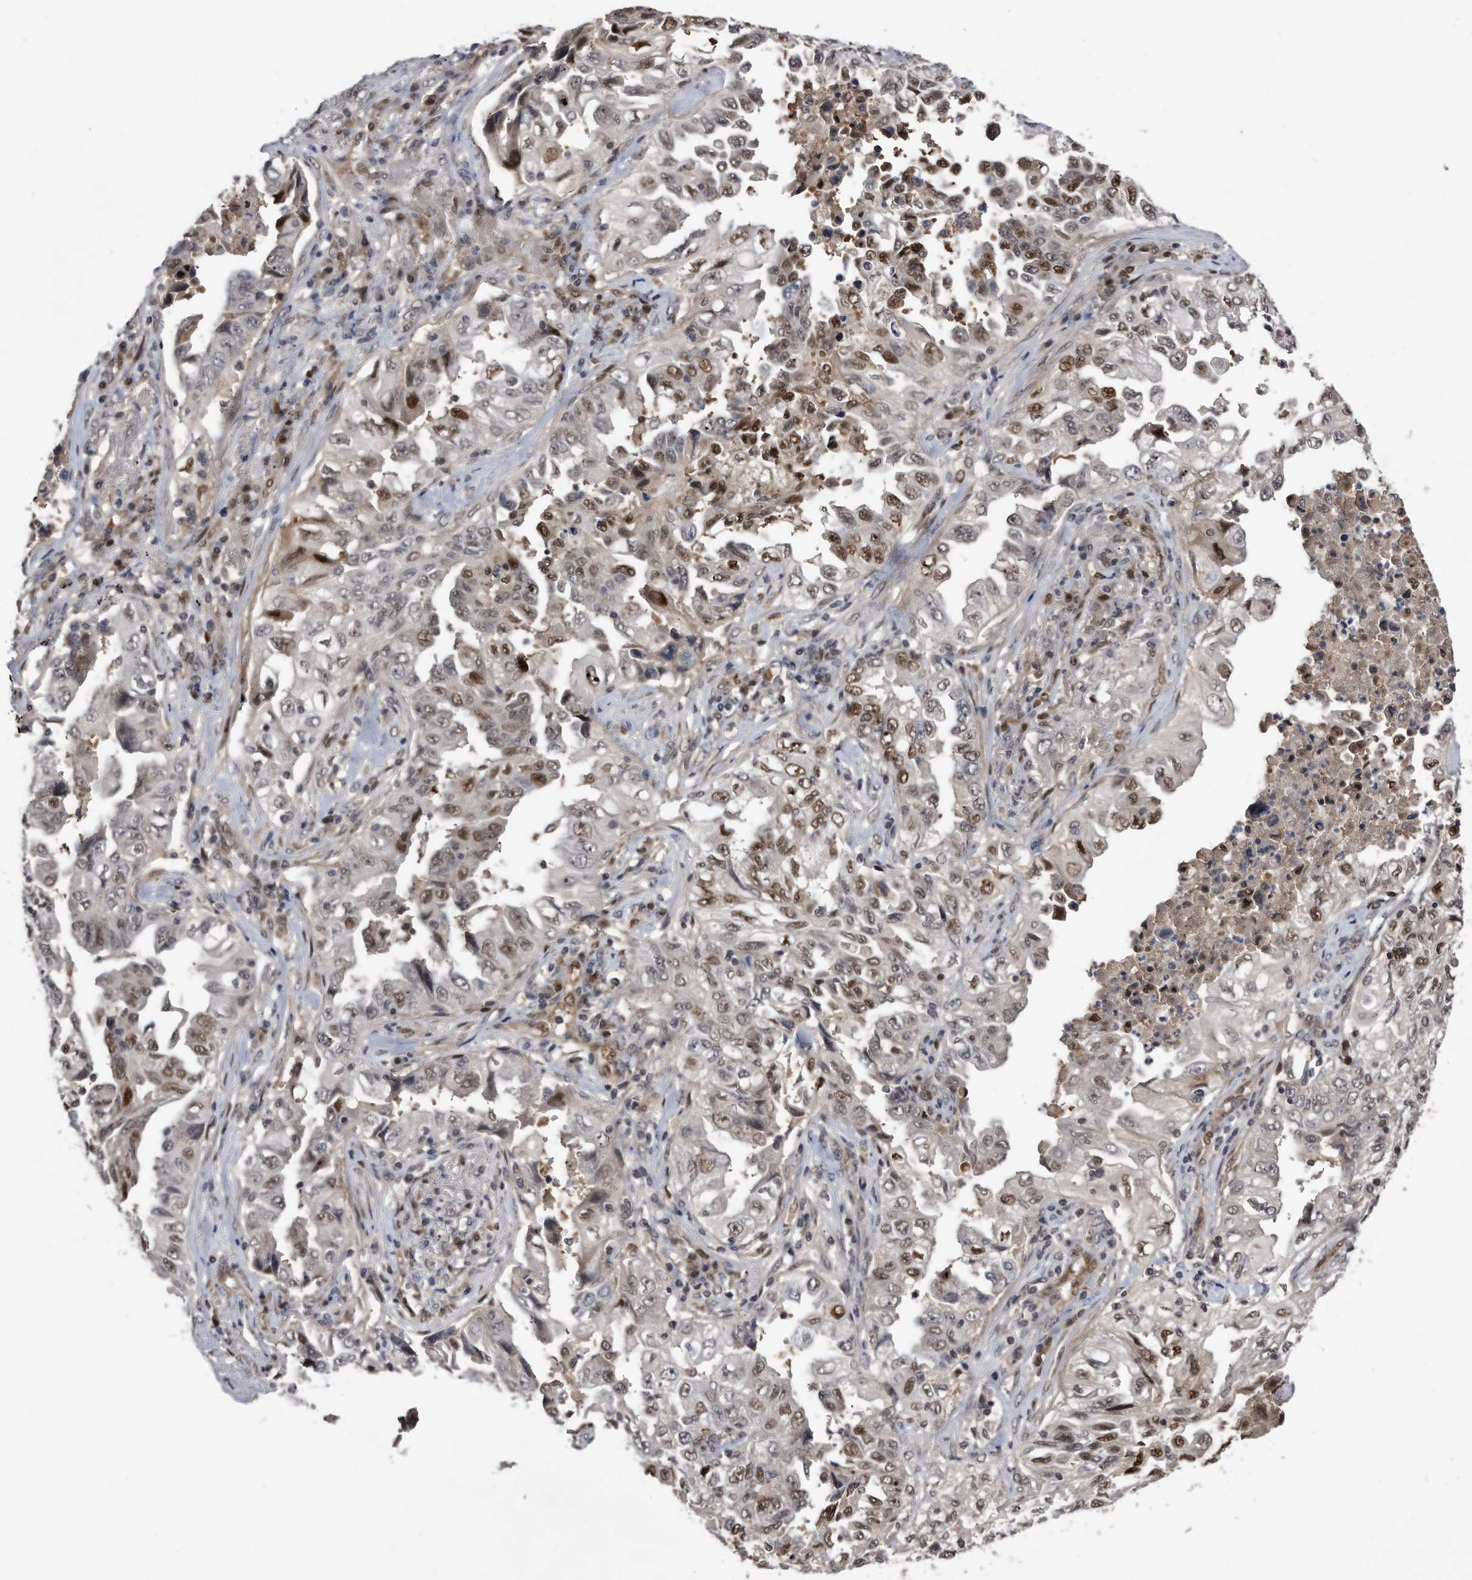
{"staining": {"intensity": "moderate", "quantity": "25%-75%", "location": "nuclear"}, "tissue": "lung cancer", "cell_type": "Tumor cells", "image_type": "cancer", "snomed": [{"axis": "morphology", "description": "Adenocarcinoma, NOS"}, {"axis": "topography", "description": "Lung"}], "caption": "Immunohistochemical staining of lung cancer (adenocarcinoma) displays medium levels of moderate nuclear positivity in approximately 25%-75% of tumor cells.", "gene": "RAD23B", "patient": {"sex": "female", "age": 51}}